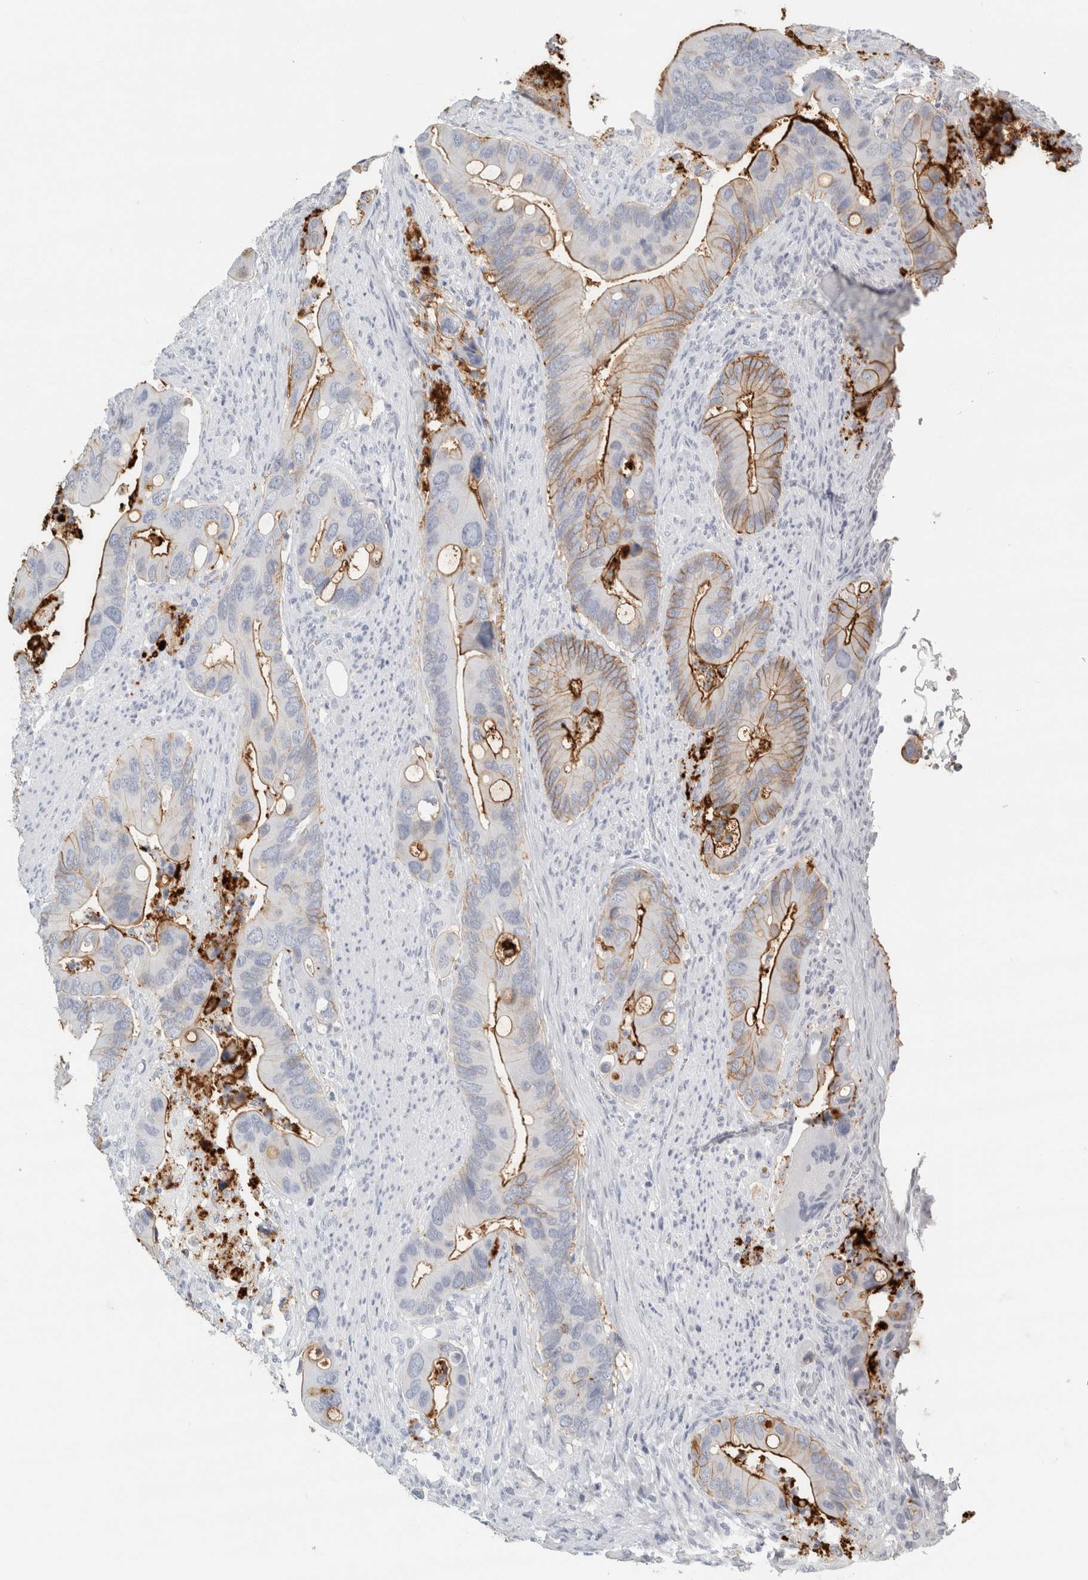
{"staining": {"intensity": "moderate", "quantity": "25%-75%", "location": "cytoplasmic/membranous"}, "tissue": "colorectal cancer", "cell_type": "Tumor cells", "image_type": "cancer", "snomed": [{"axis": "morphology", "description": "Adenocarcinoma, NOS"}, {"axis": "topography", "description": "Rectum"}], "caption": "There is medium levels of moderate cytoplasmic/membranous positivity in tumor cells of colorectal adenocarcinoma, as demonstrated by immunohistochemical staining (brown color).", "gene": "TSPAN8", "patient": {"sex": "female", "age": 57}}